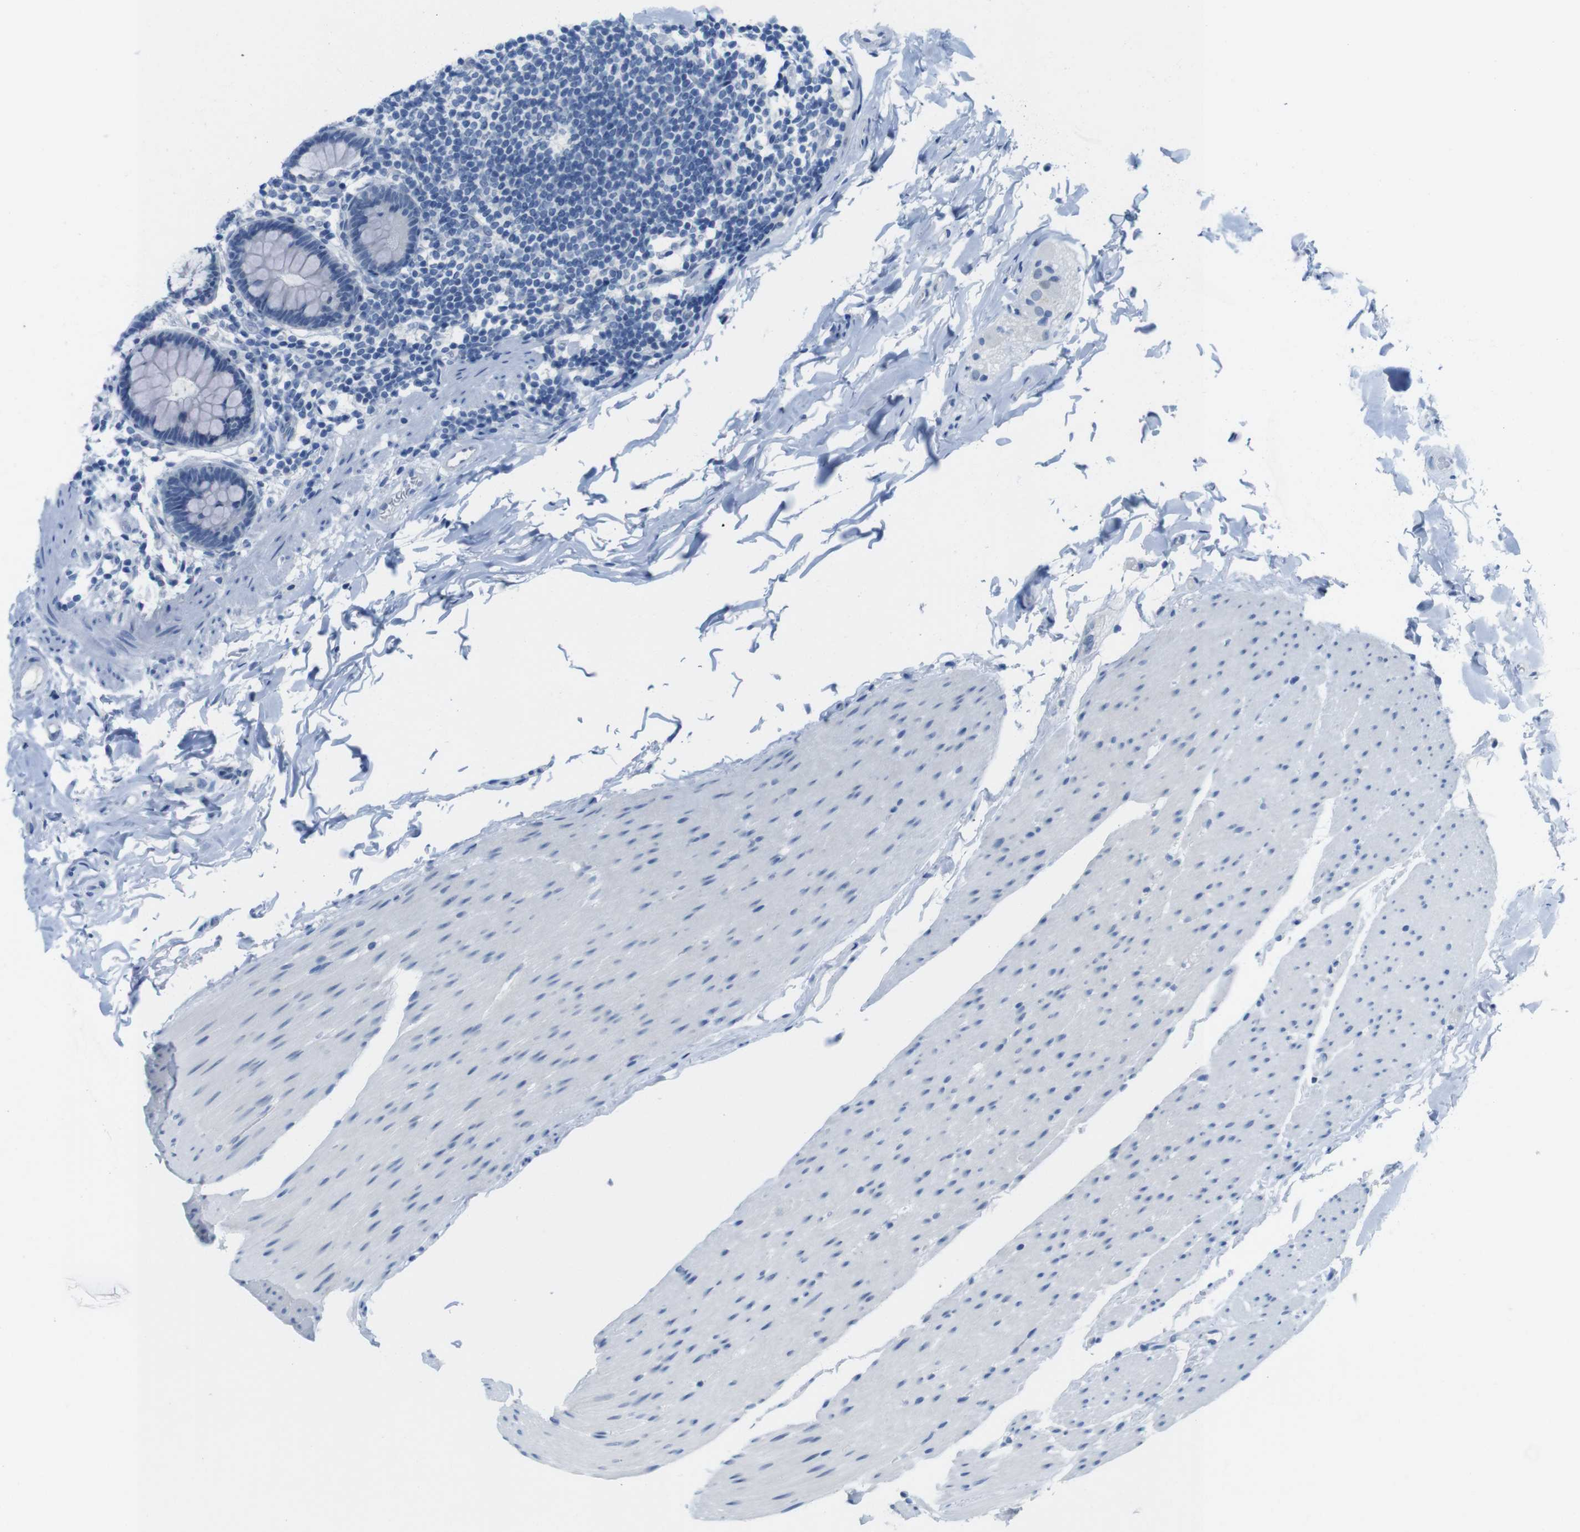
{"staining": {"intensity": "negative", "quantity": "none", "location": "none"}, "tissue": "colon", "cell_type": "Endothelial cells", "image_type": "normal", "snomed": [{"axis": "morphology", "description": "Normal tissue, NOS"}, {"axis": "topography", "description": "Colon"}], "caption": "Colon stained for a protein using immunohistochemistry (IHC) exhibits no expression endothelial cells.", "gene": "OPN1SW", "patient": {"sex": "female", "age": 80}}